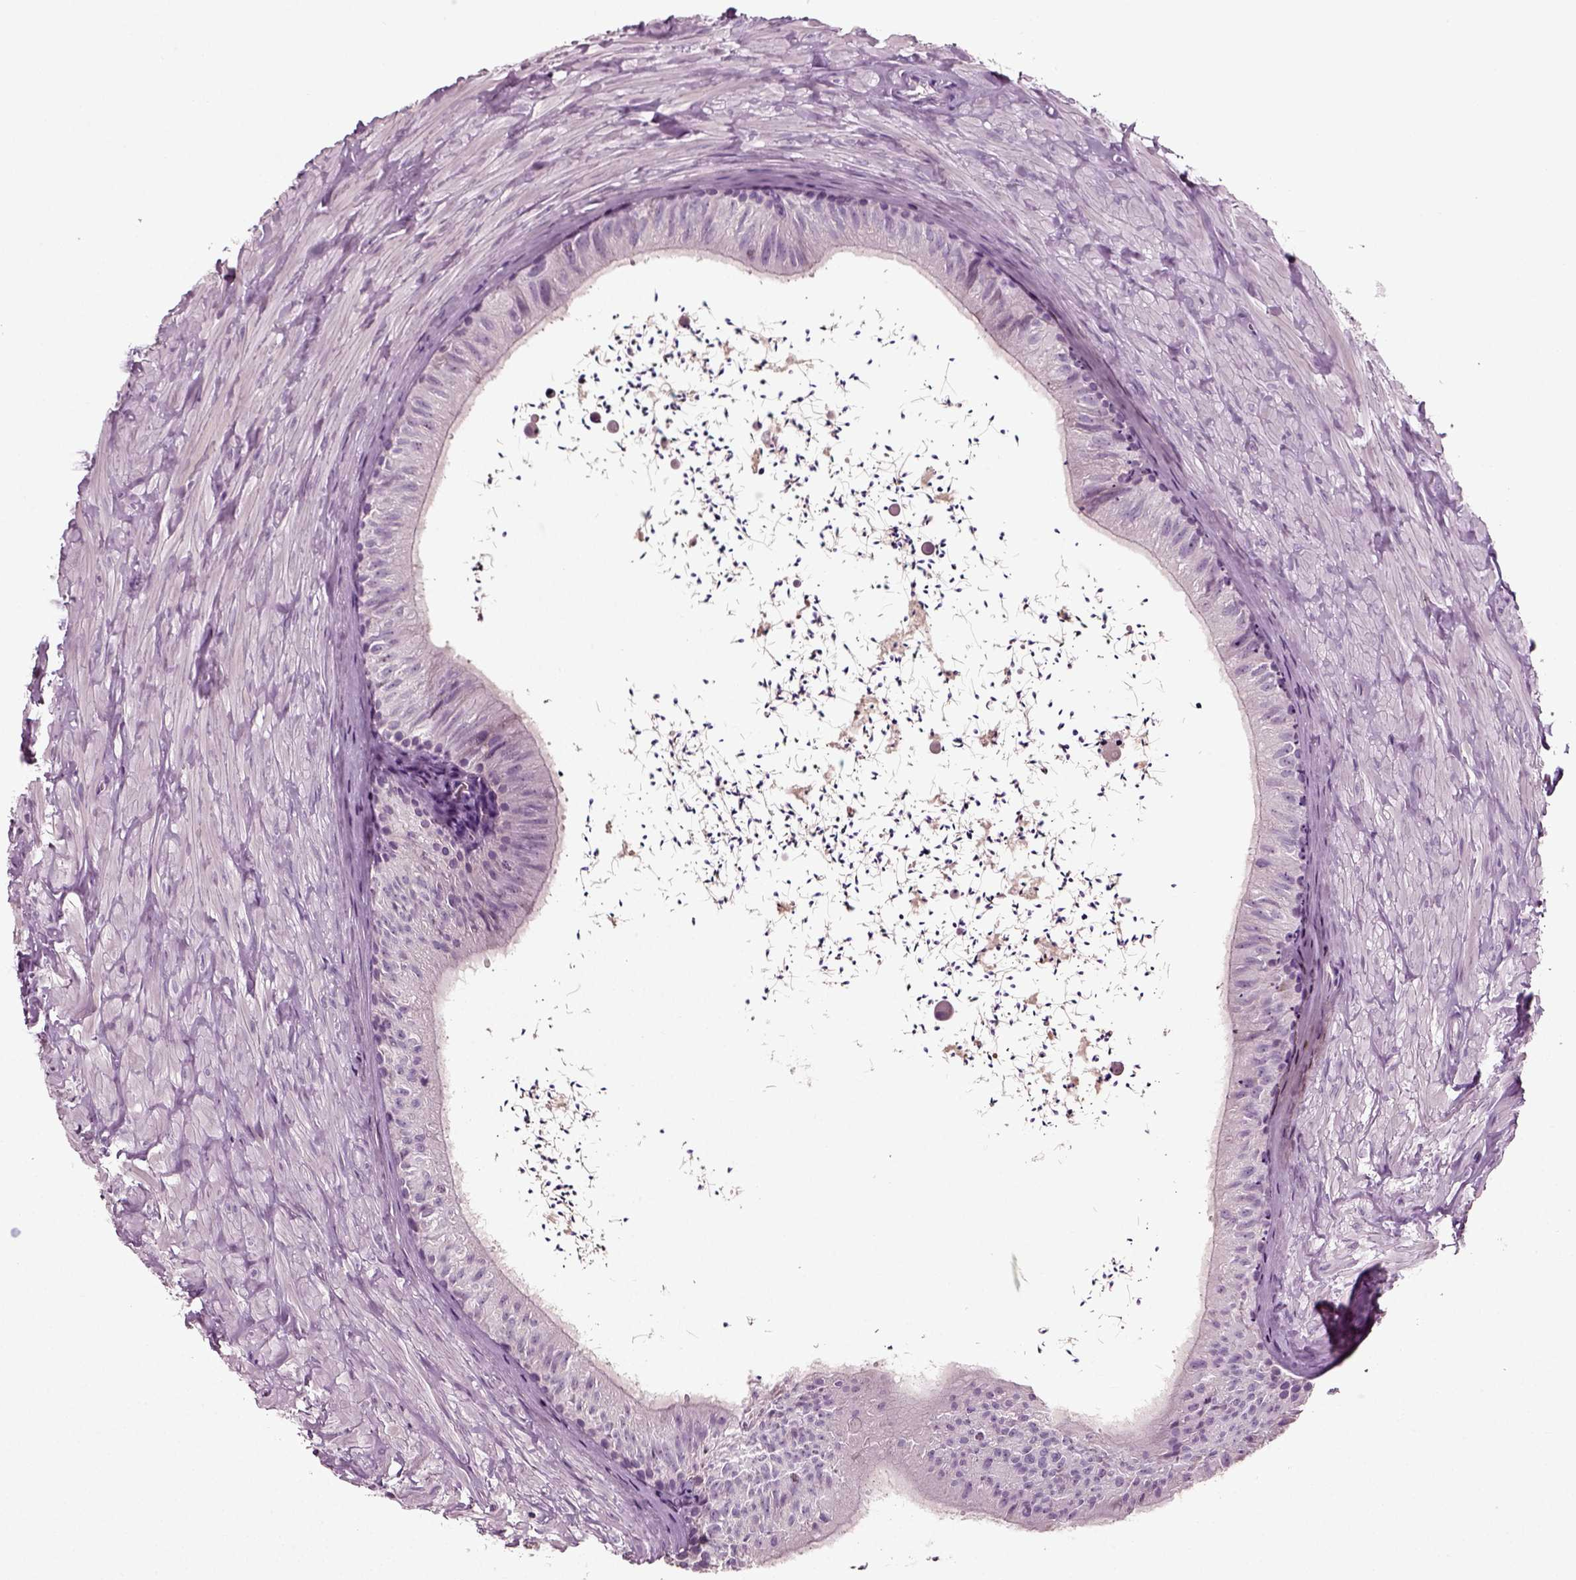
{"staining": {"intensity": "moderate", "quantity": "25%-75%", "location": "cytoplasmic/membranous"}, "tissue": "epididymis", "cell_type": "Glandular cells", "image_type": "normal", "snomed": [{"axis": "morphology", "description": "Normal tissue, NOS"}, {"axis": "topography", "description": "Epididymis"}], "caption": "Immunohistochemical staining of unremarkable epididymis exhibits moderate cytoplasmic/membranous protein staining in approximately 25%-75% of glandular cells. (DAB (3,3'-diaminobenzidine) IHC, brown staining for protein, blue staining for nuclei).", "gene": "DEFB118", "patient": {"sex": "male", "age": 32}}